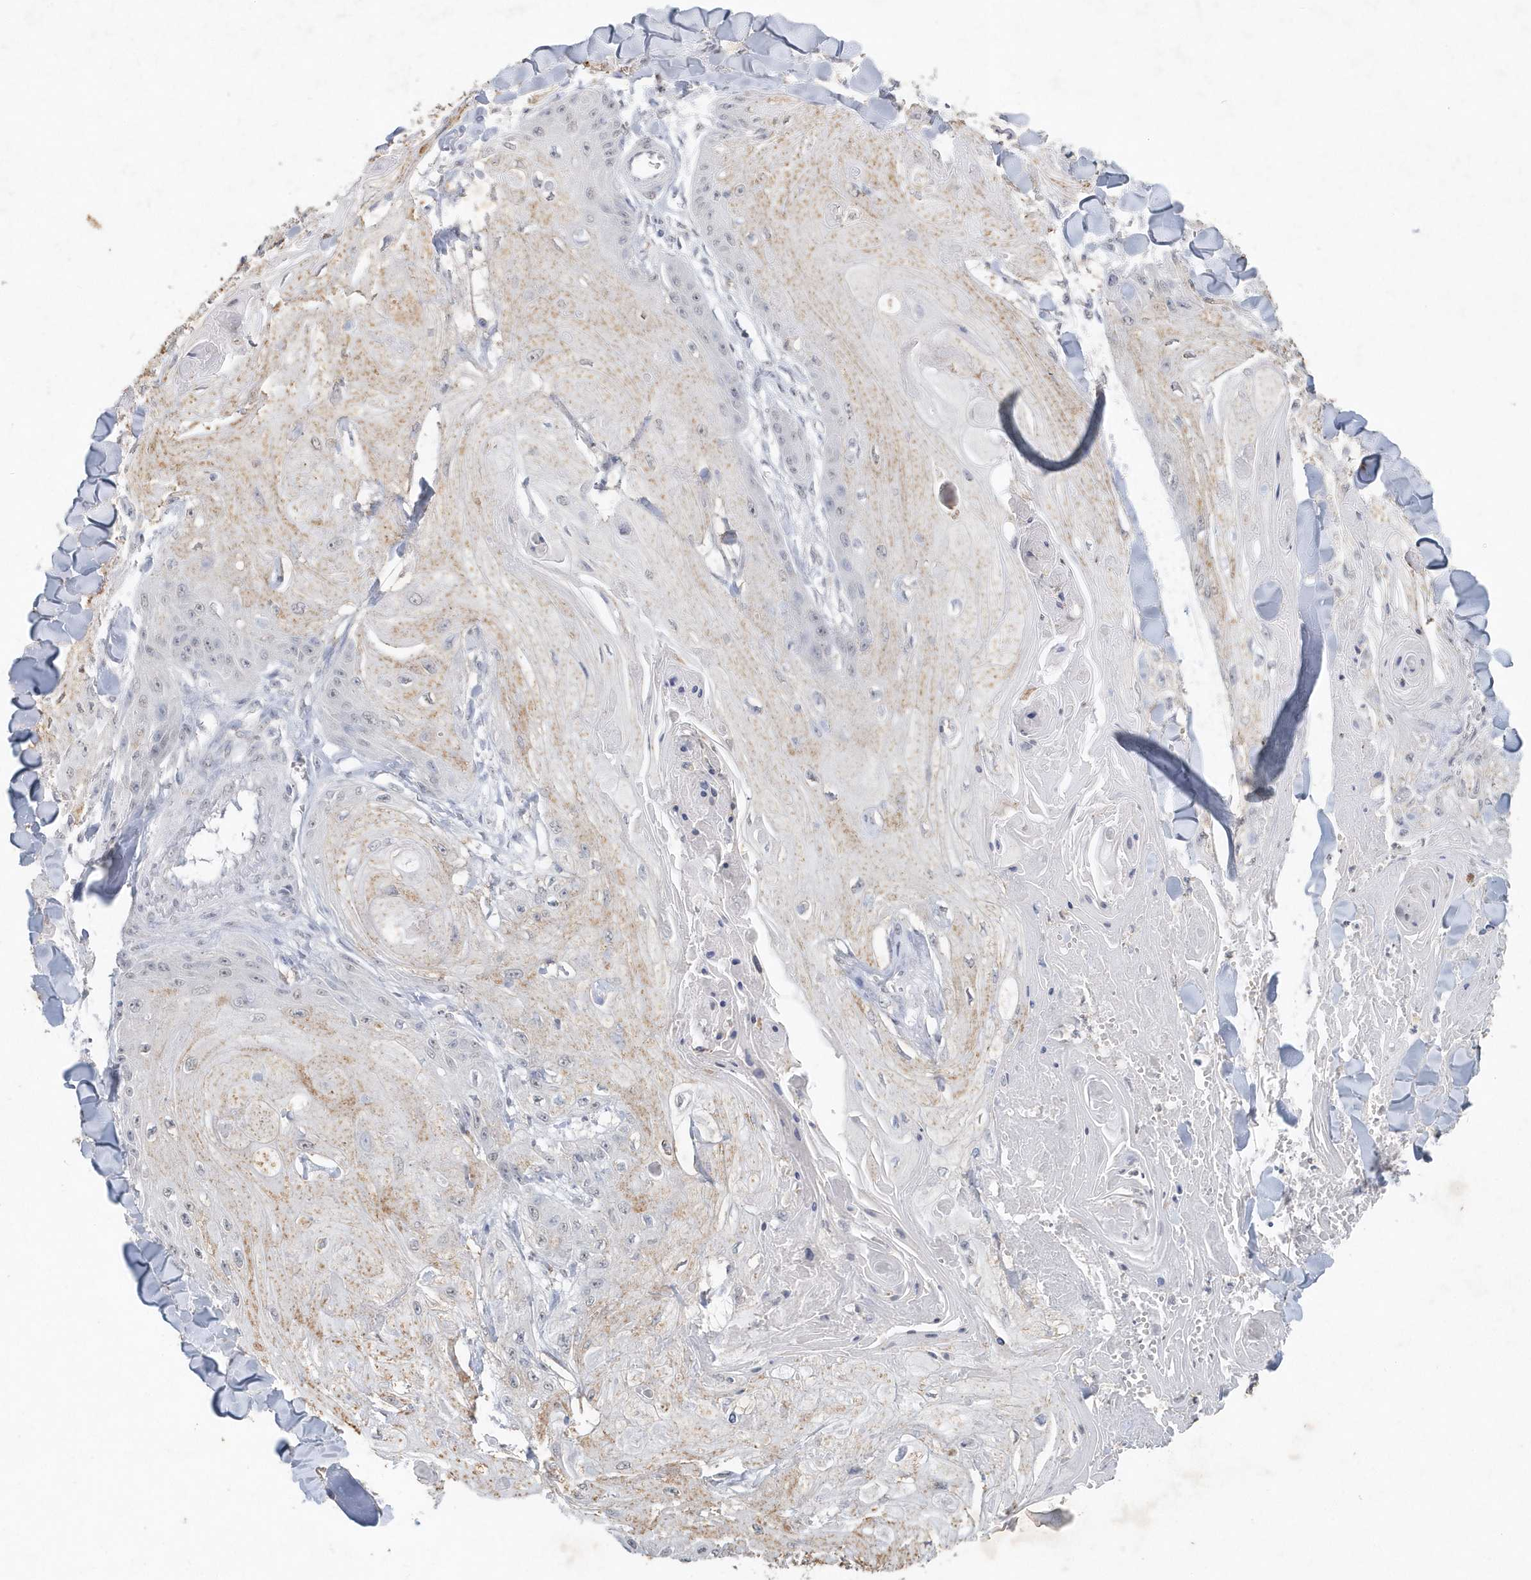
{"staining": {"intensity": "weak", "quantity": "25%-75%", "location": "cytoplasmic/membranous"}, "tissue": "skin cancer", "cell_type": "Tumor cells", "image_type": "cancer", "snomed": [{"axis": "morphology", "description": "Squamous cell carcinoma, NOS"}, {"axis": "topography", "description": "Skin"}], "caption": "Protein staining displays weak cytoplasmic/membranous expression in about 25%-75% of tumor cells in squamous cell carcinoma (skin).", "gene": "PDCD1", "patient": {"sex": "male", "age": 74}}